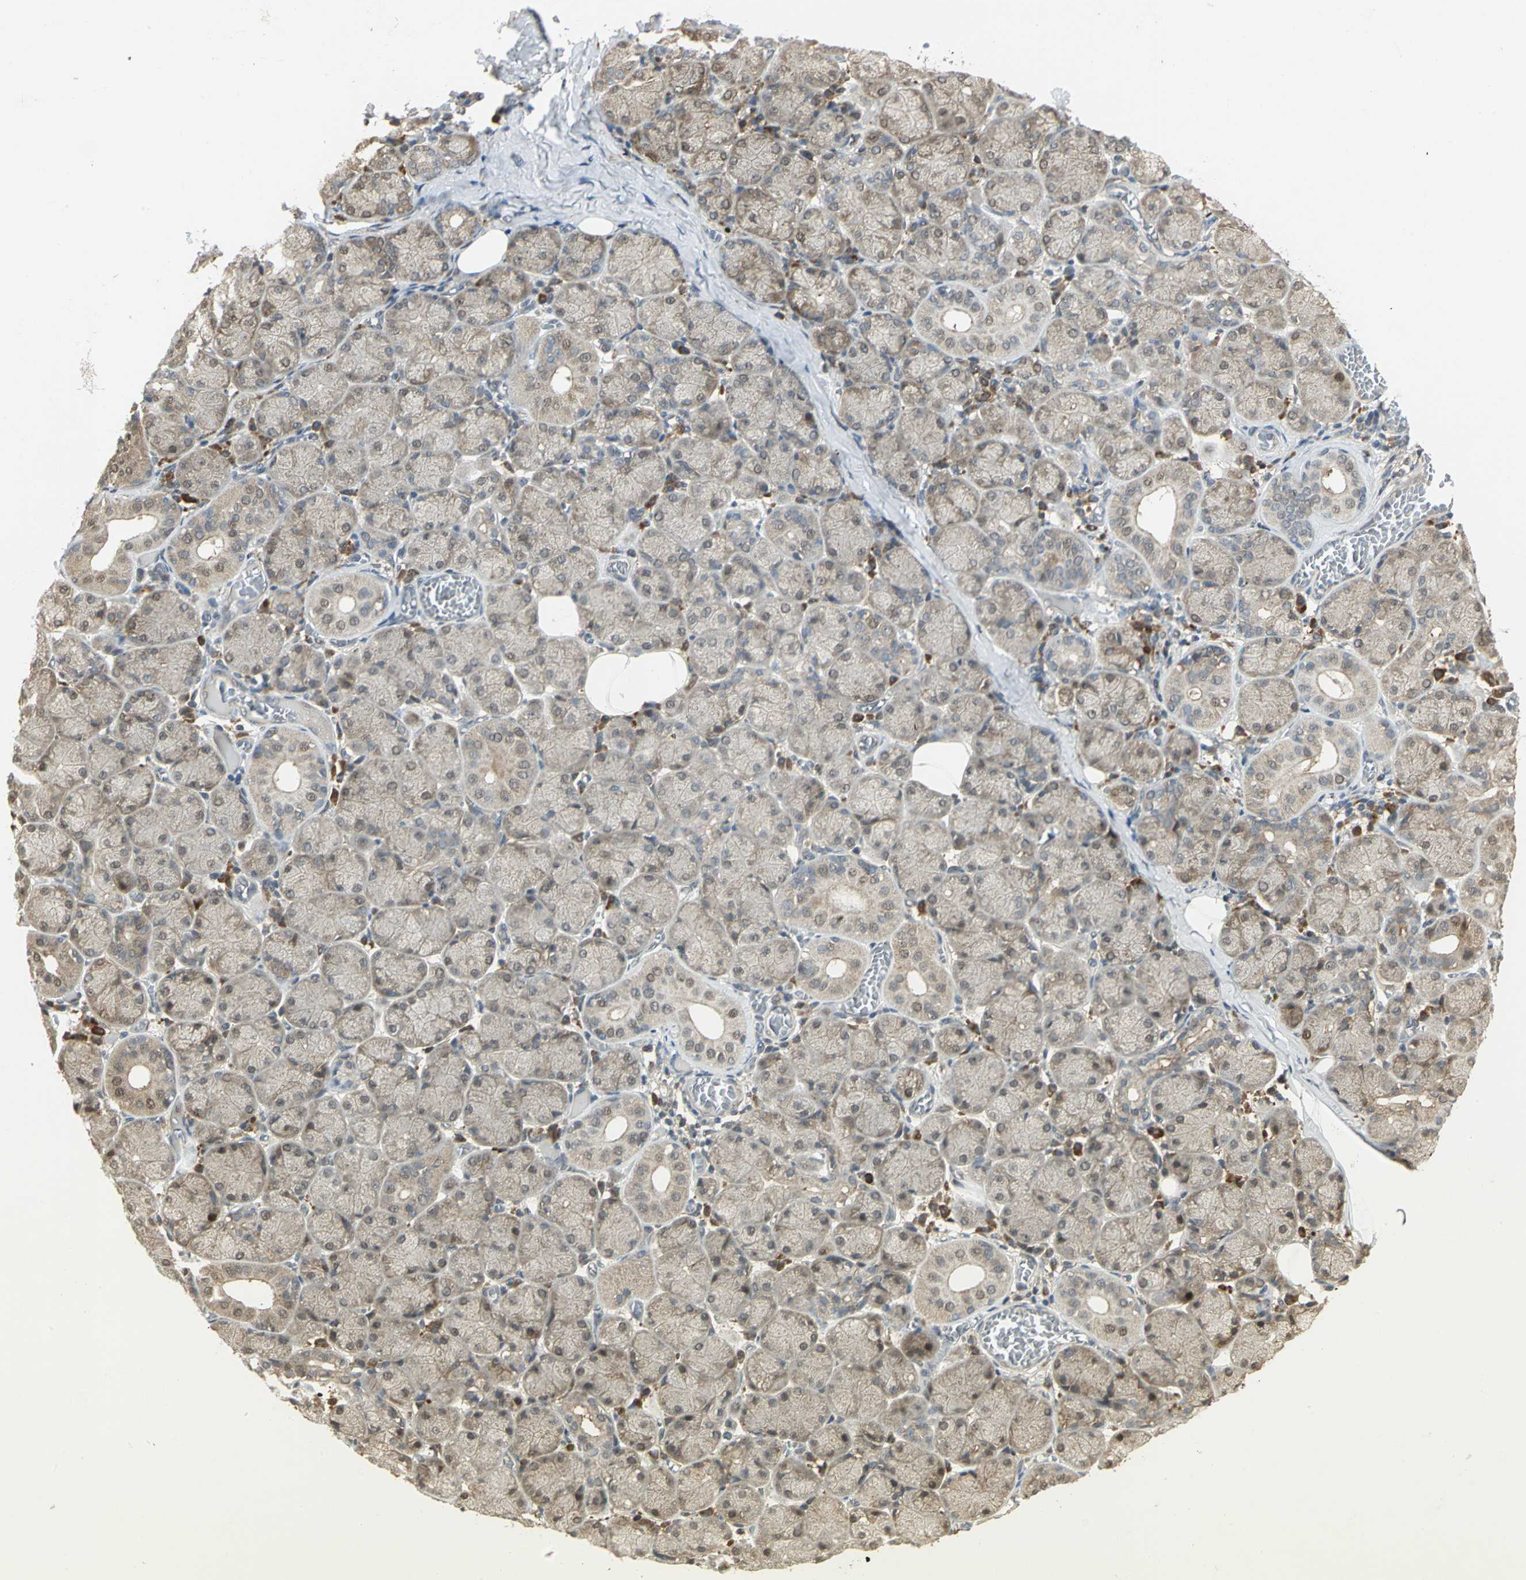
{"staining": {"intensity": "moderate", "quantity": ">75%", "location": "cytoplasmic/membranous,nuclear"}, "tissue": "salivary gland", "cell_type": "Glandular cells", "image_type": "normal", "snomed": [{"axis": "morphology", "description": "Normal tissue, NOS"}, {"axis": "topography", "description": "Salivary gland"}], "caption": "Immunohistochemical staining of unremarkable salivary gland displays >75% levels of moderate cytoplasmic/membranous,nuclear protein expression in approximately >75% of glandular cells. Immunohistochemistry stains the protein in brown and the nuclei are stained blue.", "gene": "PSMC4", "patient": {"sex": "female", "age": 24}}